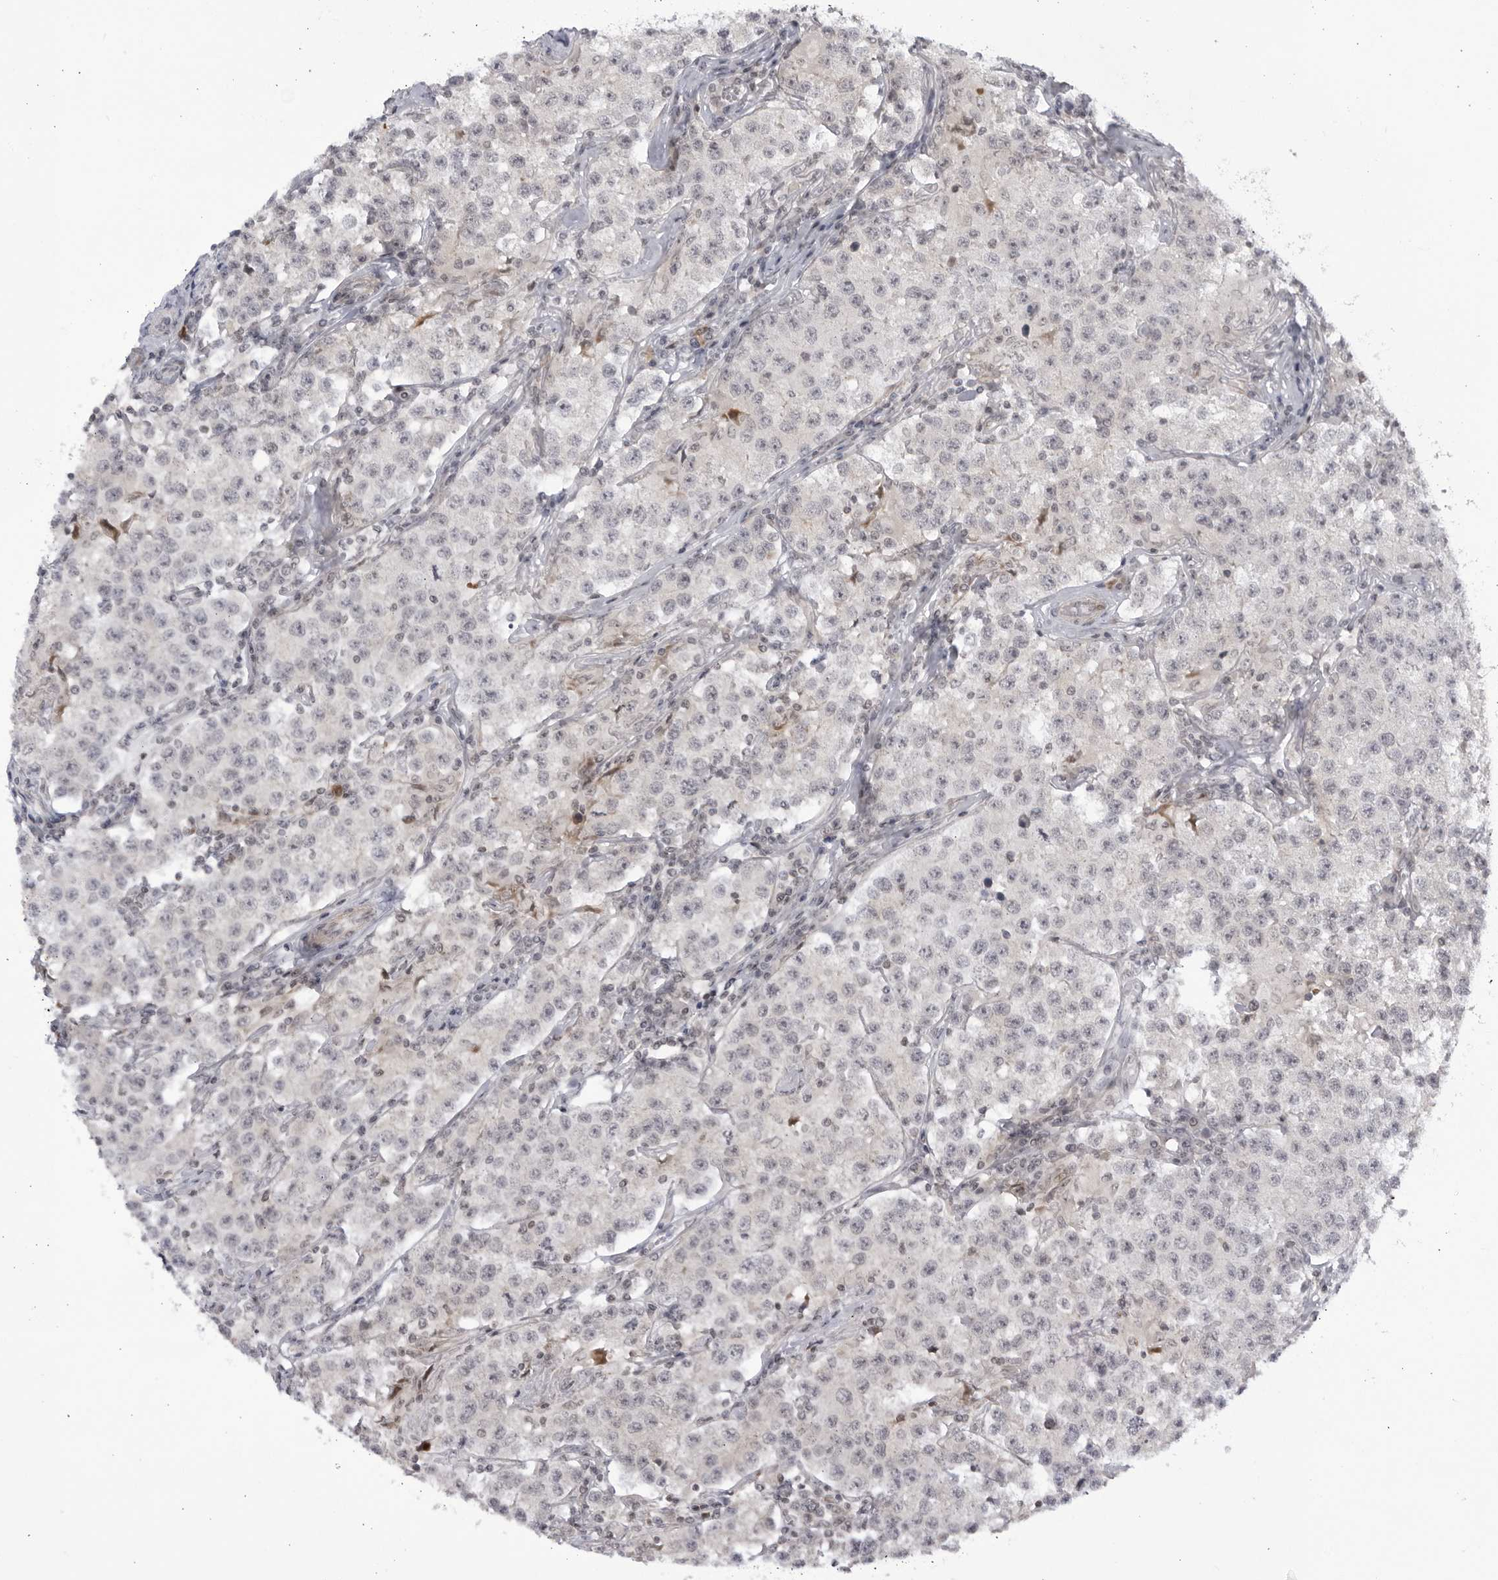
{"staining": {"intensity": "weak", "quantity": "<25%", "location": "cytoplasmic/membranous"}, "tissue": "testis cancer", "cell_type": "Tumor cells", "image_type": "cancer", "snomed": [{"axis": "morphology", "description": "Seminoma, NOS"}, {"axis": "morphology", "description": "Carcinoma, Embryonal, NOS"}, {"axis": "topography", "description": "Testis"}], "caption": "Tumor cells show no significant protein staining in testis cancer (seminoma). (DAB IHC visualized using brightfield microscopy, high magnification).", "gene": "CNBD1", "patient": {"sex": "male", "age": 43}}